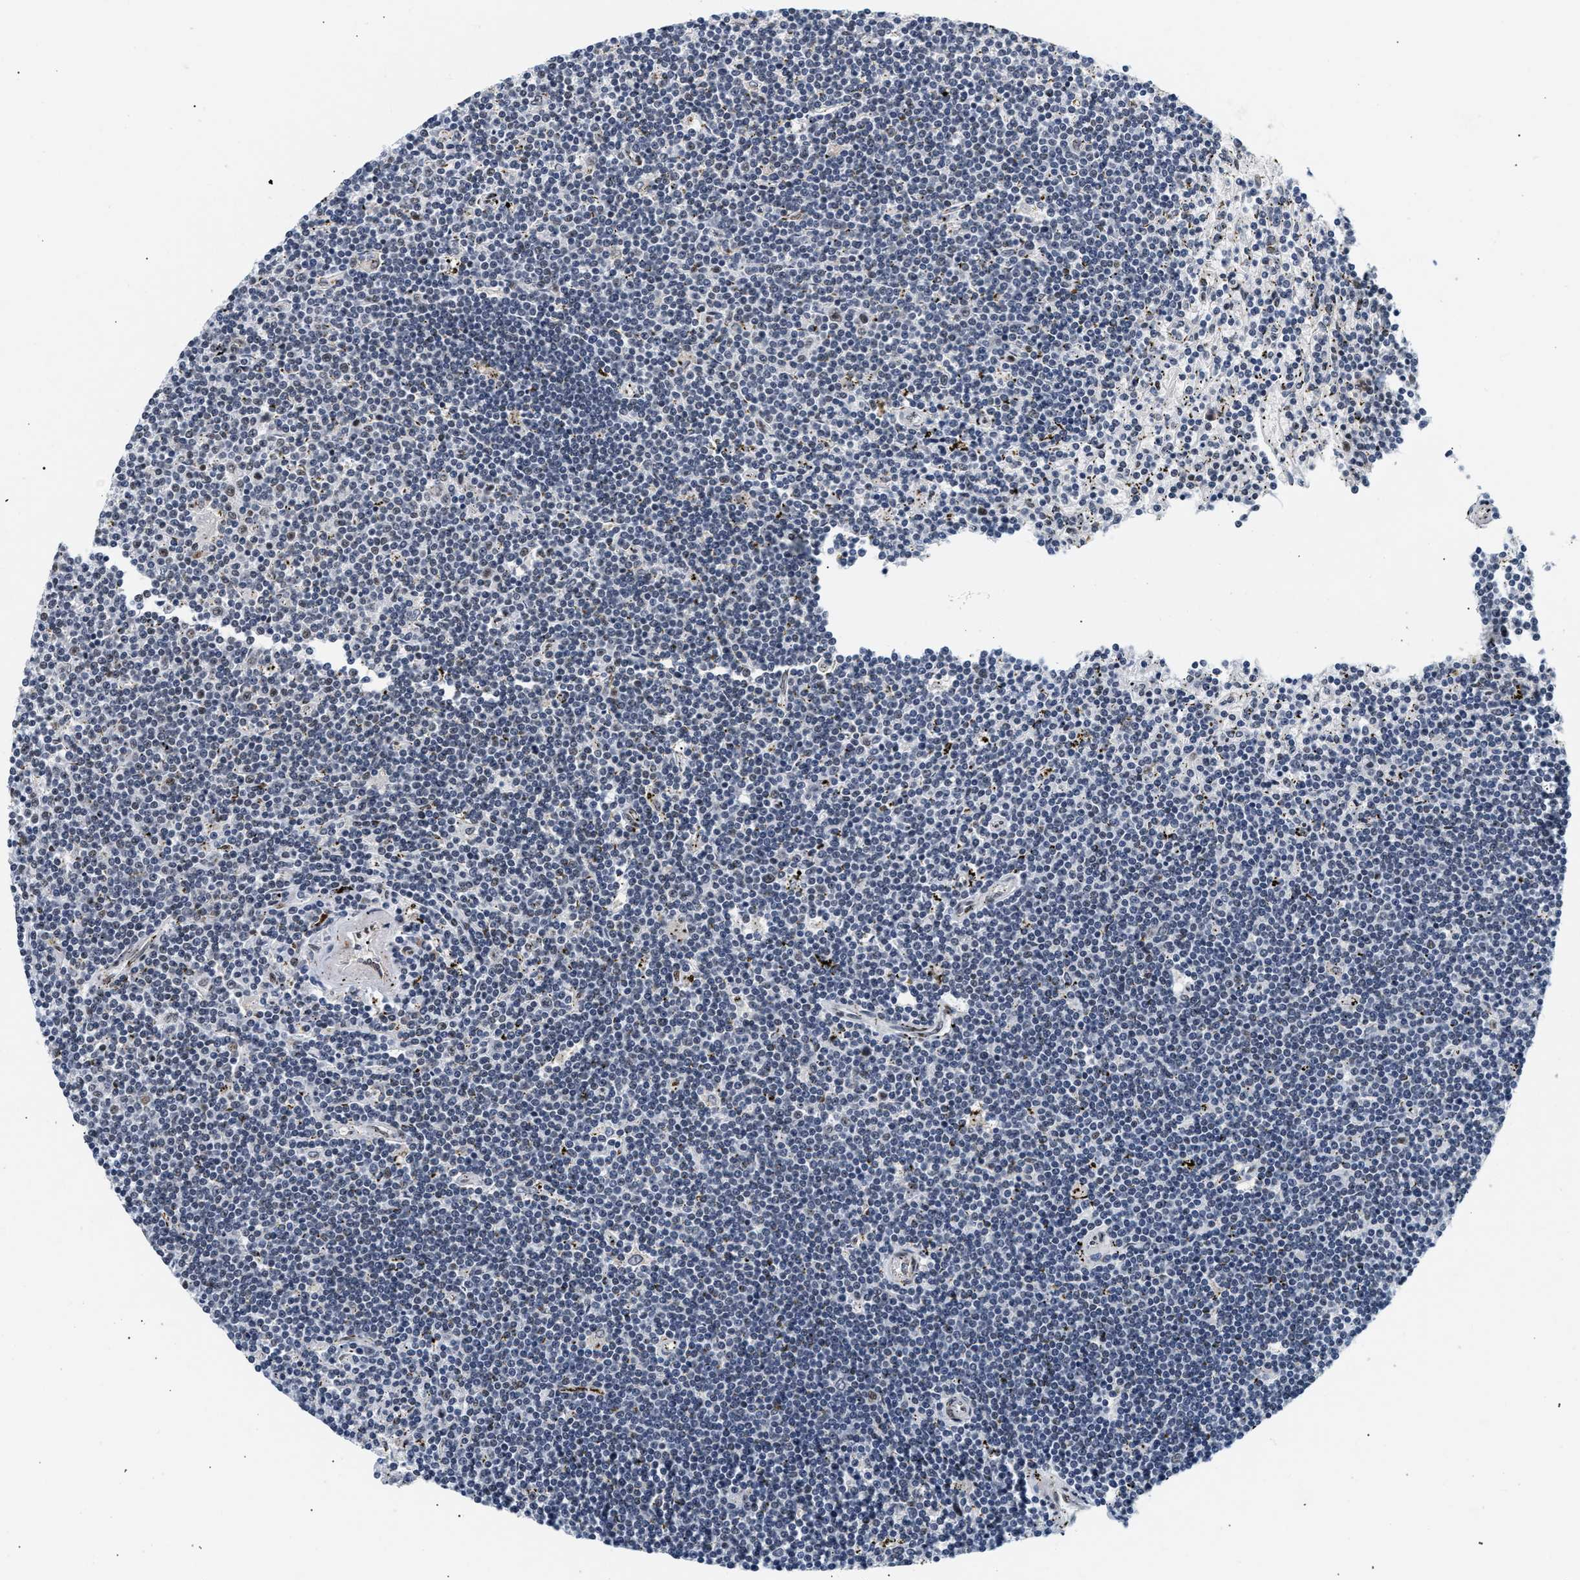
{"staining": {"intensity": "negative", "quantity": "none", "location": "none"}, "tissue": "lymphoma", "cell_type": "Tumor cells", "image_type": "cancer", "snomed": [{"axis": "morphology", "description": "Malignant lymphoma, non-Hodgkin's type, Low grade"}, {"axis": "topography", "description": "Spleen"}], "caption": "Immunohistochemistry of human lymphoma displays no staining in tumor cells. The staining is performed using DAB brown chromogen with nuclei counter-stained in using hematoxylin.", "gene": "THOC1", "patient": {"sex": "male", "age": 76}}